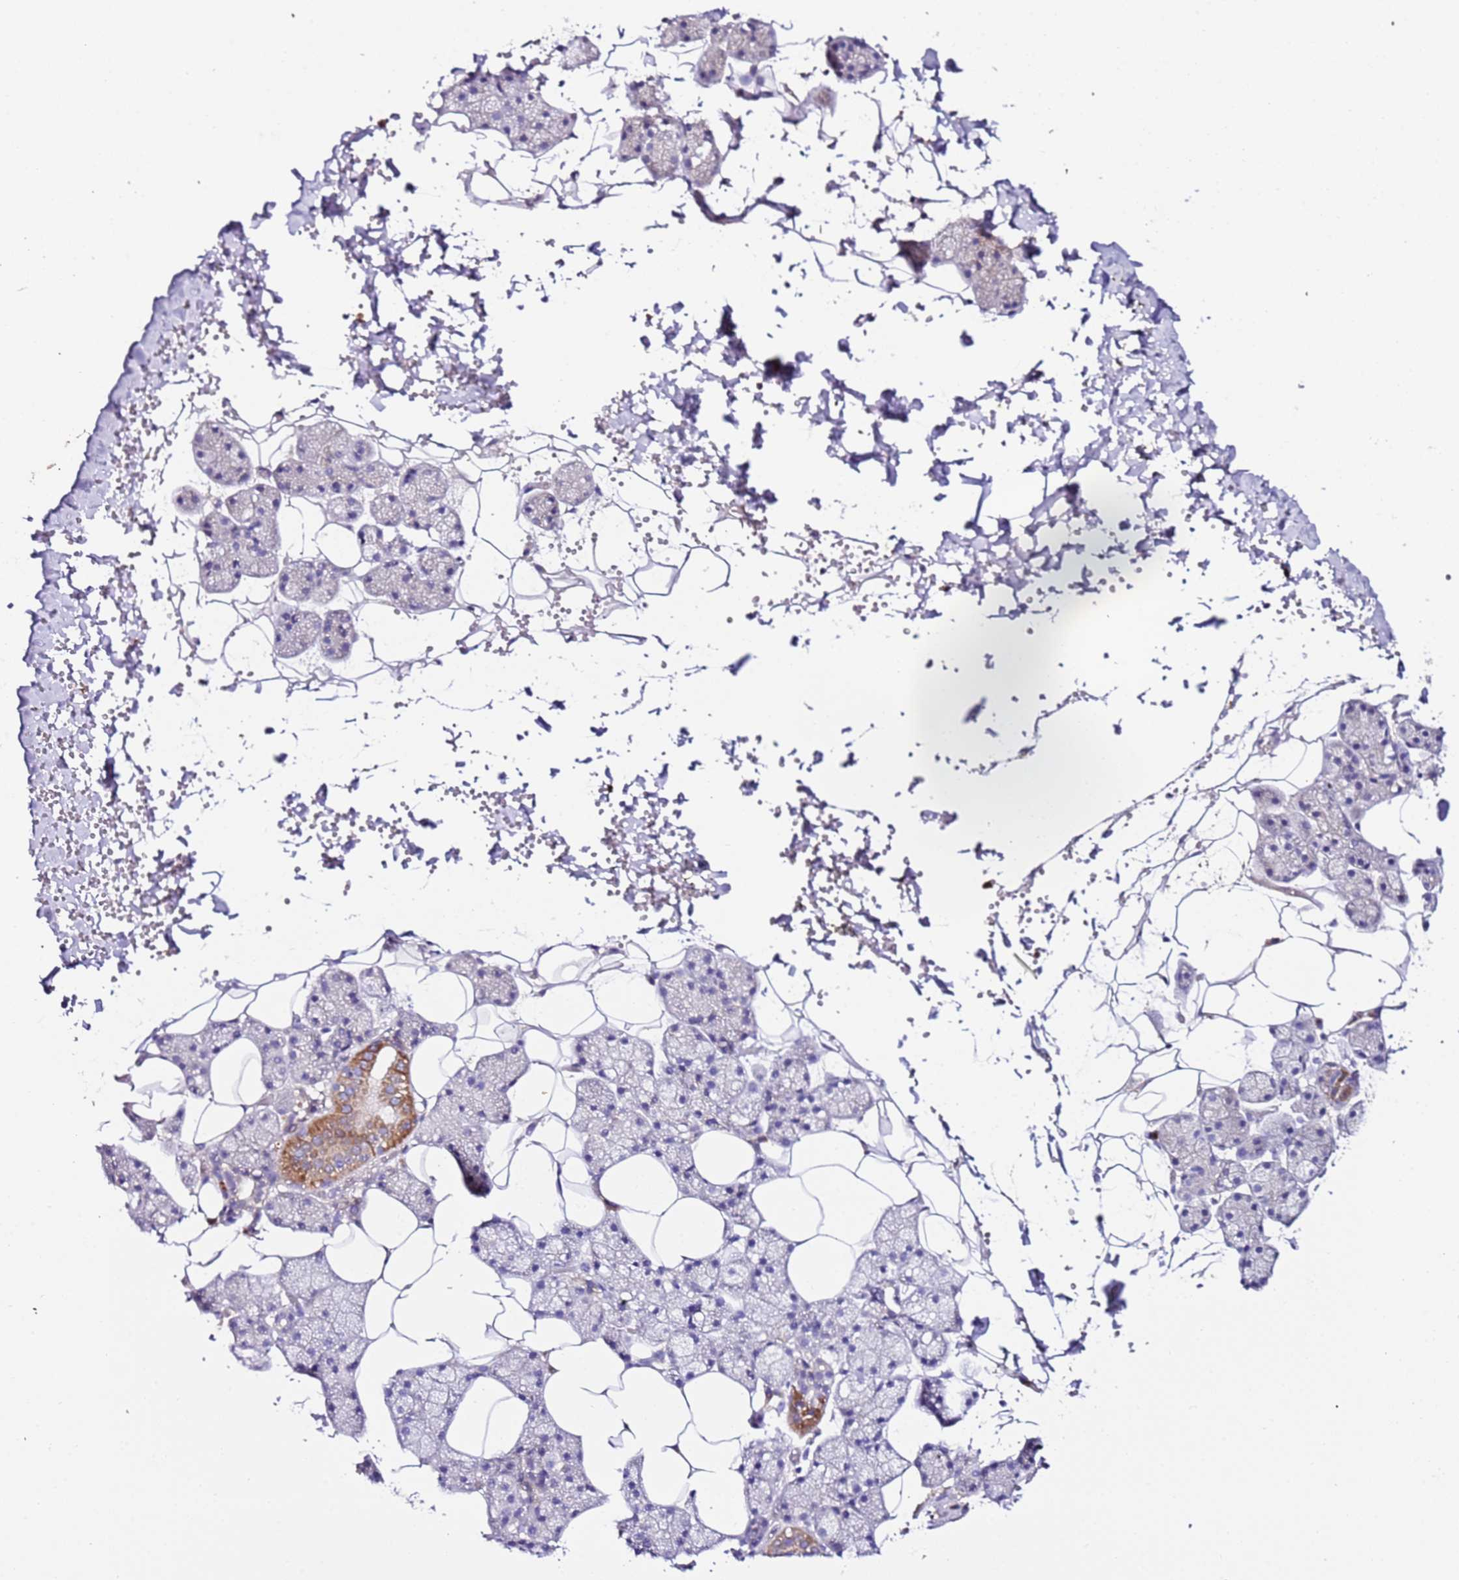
{"staining": {"intensity": "moderate", "quantity": "<25%", "location": "cytoplasmic/membranous"}, "tissue": "salivary gland", "cell_type": "Glandular cells", "image_type": "normal", "snomed": [{"axis": "morphology", "description": "Normal tissue, NOS"}, {"axis": "topography", "description": "Salivary gland"}], "caption": "Immunohistochemistry (IHC) (DAB) staining of benign human salivary gland exhibits moderate cytoplasmic/membranous protein expression in about <25% of glandular cells.", "gene": "FLVCR1", "patient": {"sex": "female", "age": 33}}